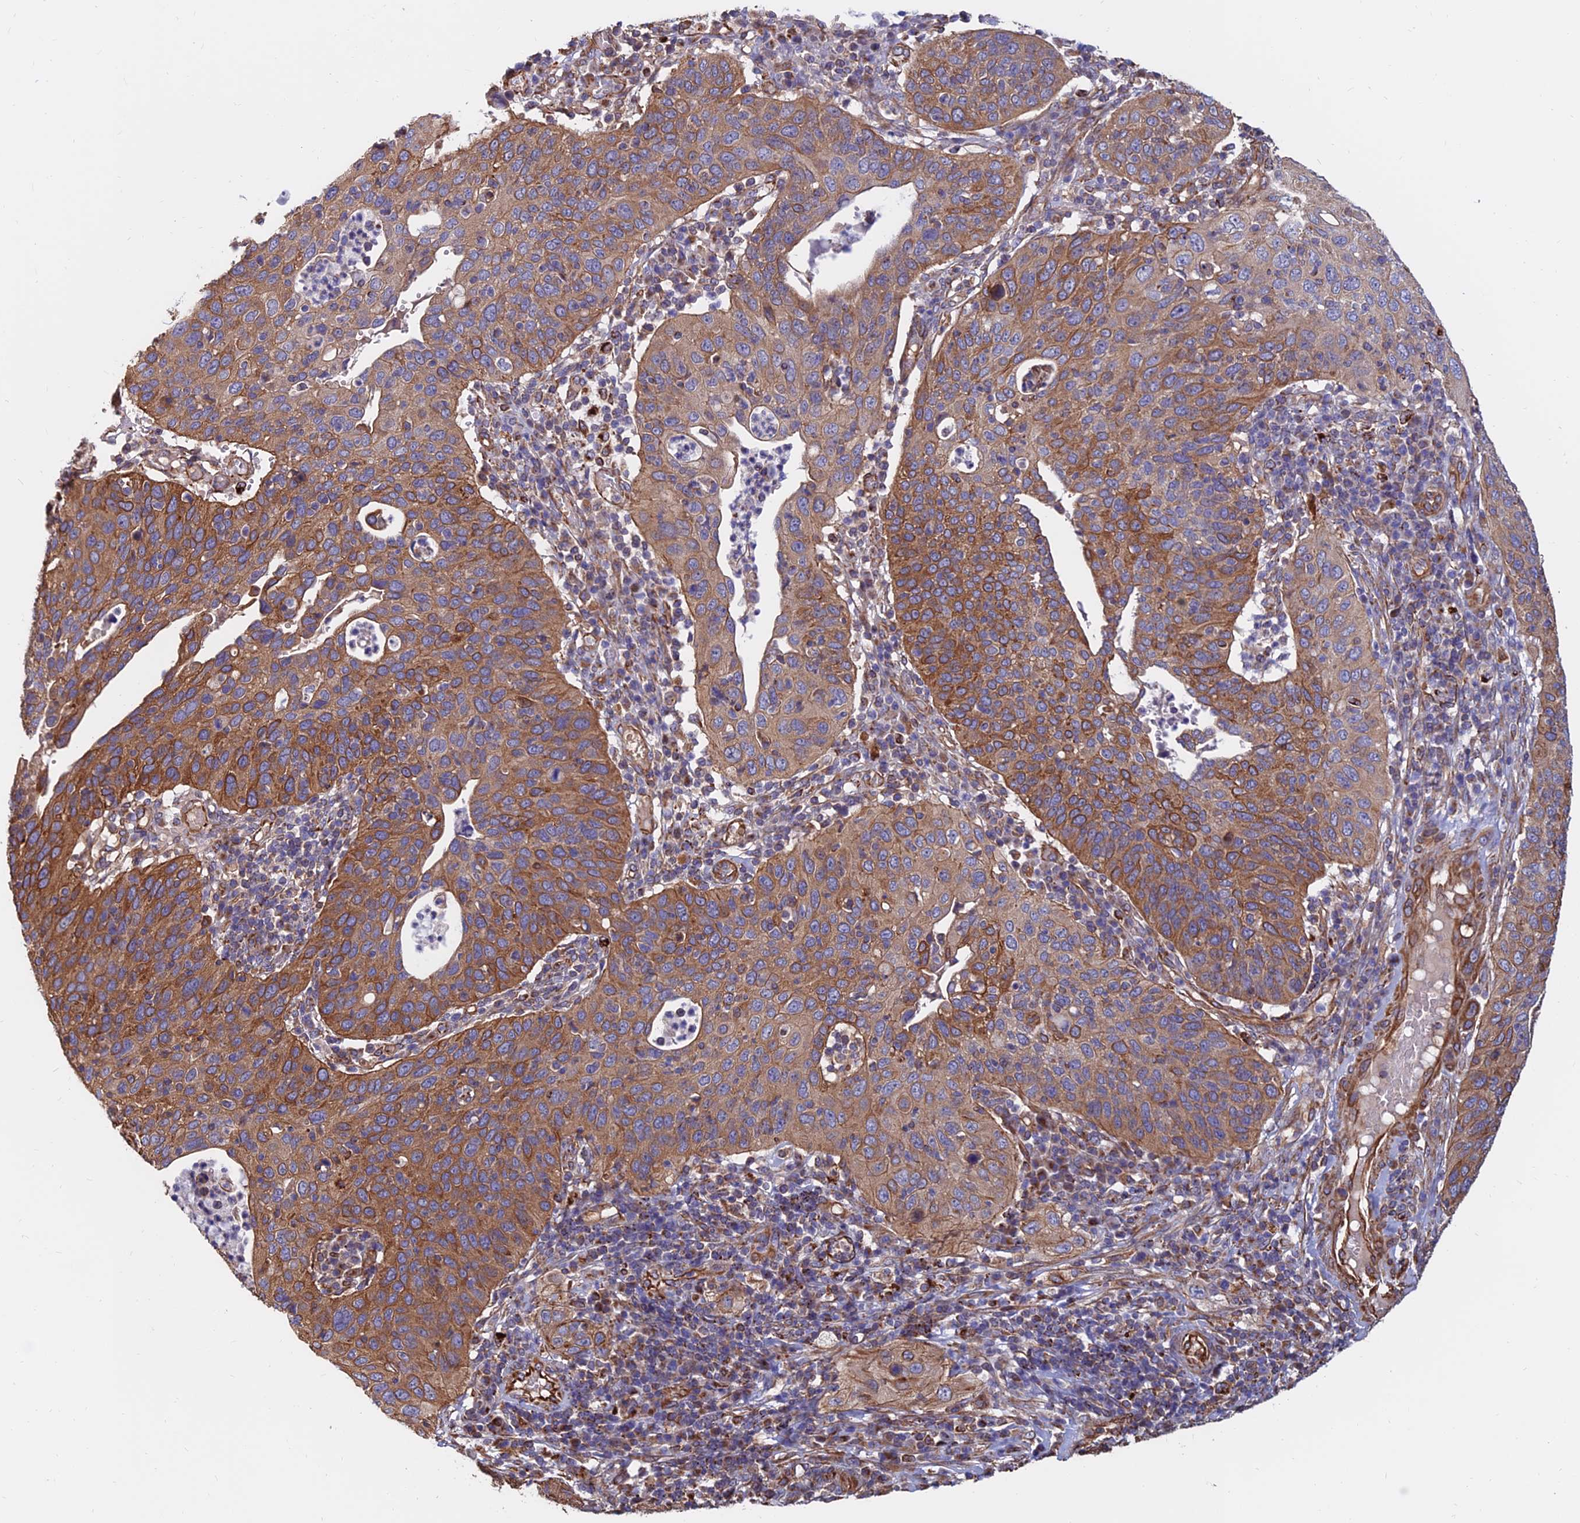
{"staining": {"intensity": "moderate", "quantity": ">75%", "location": "cytoplasmic/membranous"}, "tissue": "cervical cancer", "cell_type": "Tumor cells", "image_type": "cancer", "snomed": [{"axis": "morphology", "description": "Squamous cell carcinoma, NOS"}, {"axis": "topography", "description": "Cervix"}], "caption": "Cervical squamous cell carcinoma stained with immunohistochemistry reveals moderate cytoplasmic/membranous expression in about >75% of tumor cells.", "gene": "CDK18", "patient": {"sex": "female", "age": 36}}